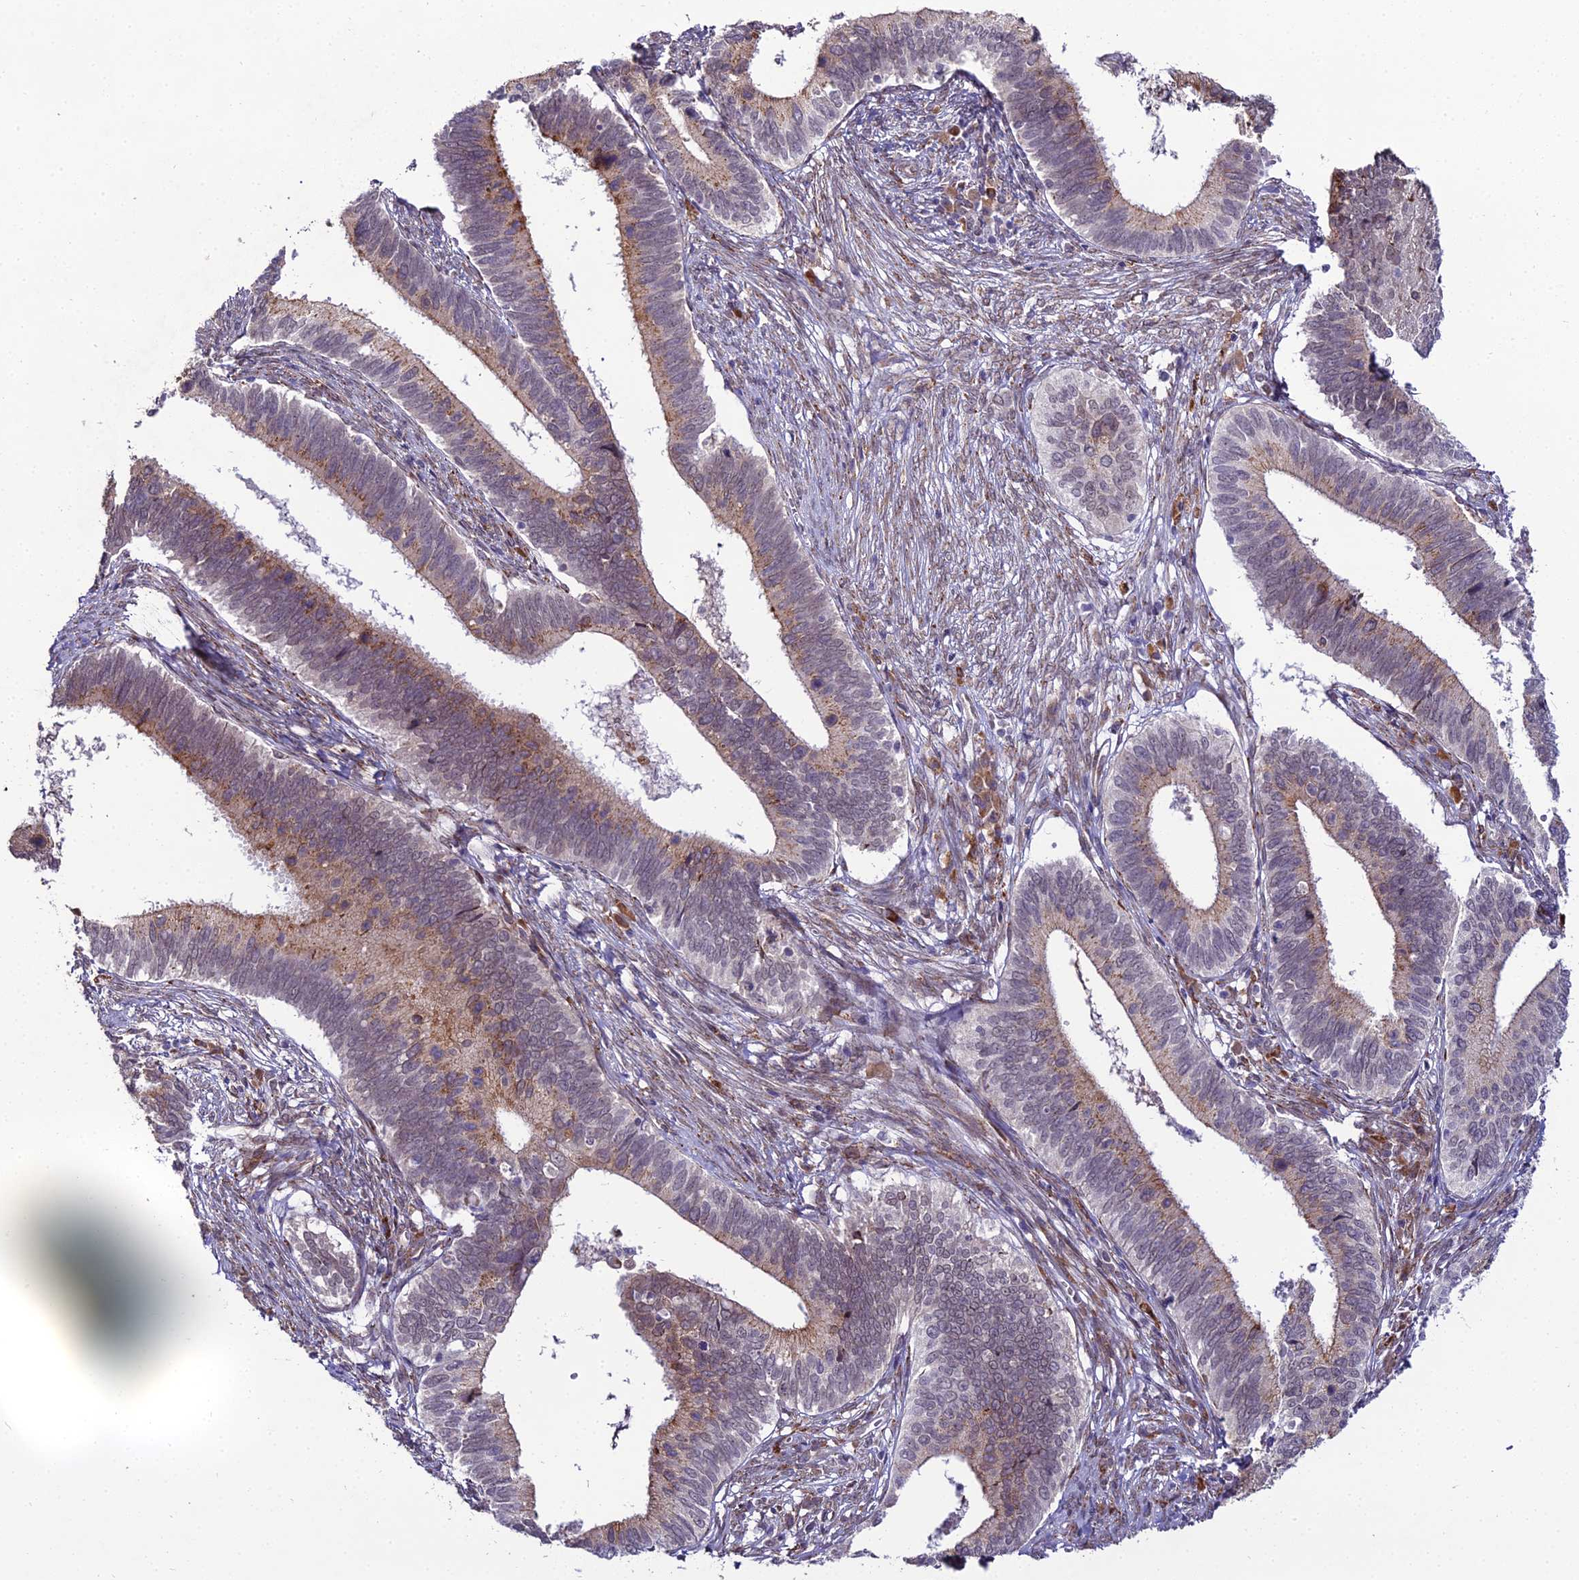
{"staining": {"intensity": "moderate", "quantity": "25%-75%", "location": "cytoplasmic/membranous"}, "tissue": "cervical cancer", "cell_type": "Tumor cells", "image_type": "cancer", "snomed": [{"axis": "morphology", "description": "Adenocarcinoma, NOS"}, {"axis": "topography", "description": "Cervix"}], "caption": "Human cervical adenocarcinoma stained with a protein marker displays moderate staining in tumor cells.", "gene": "TROAP", "patient": {"sex": "female", "age": 42}}